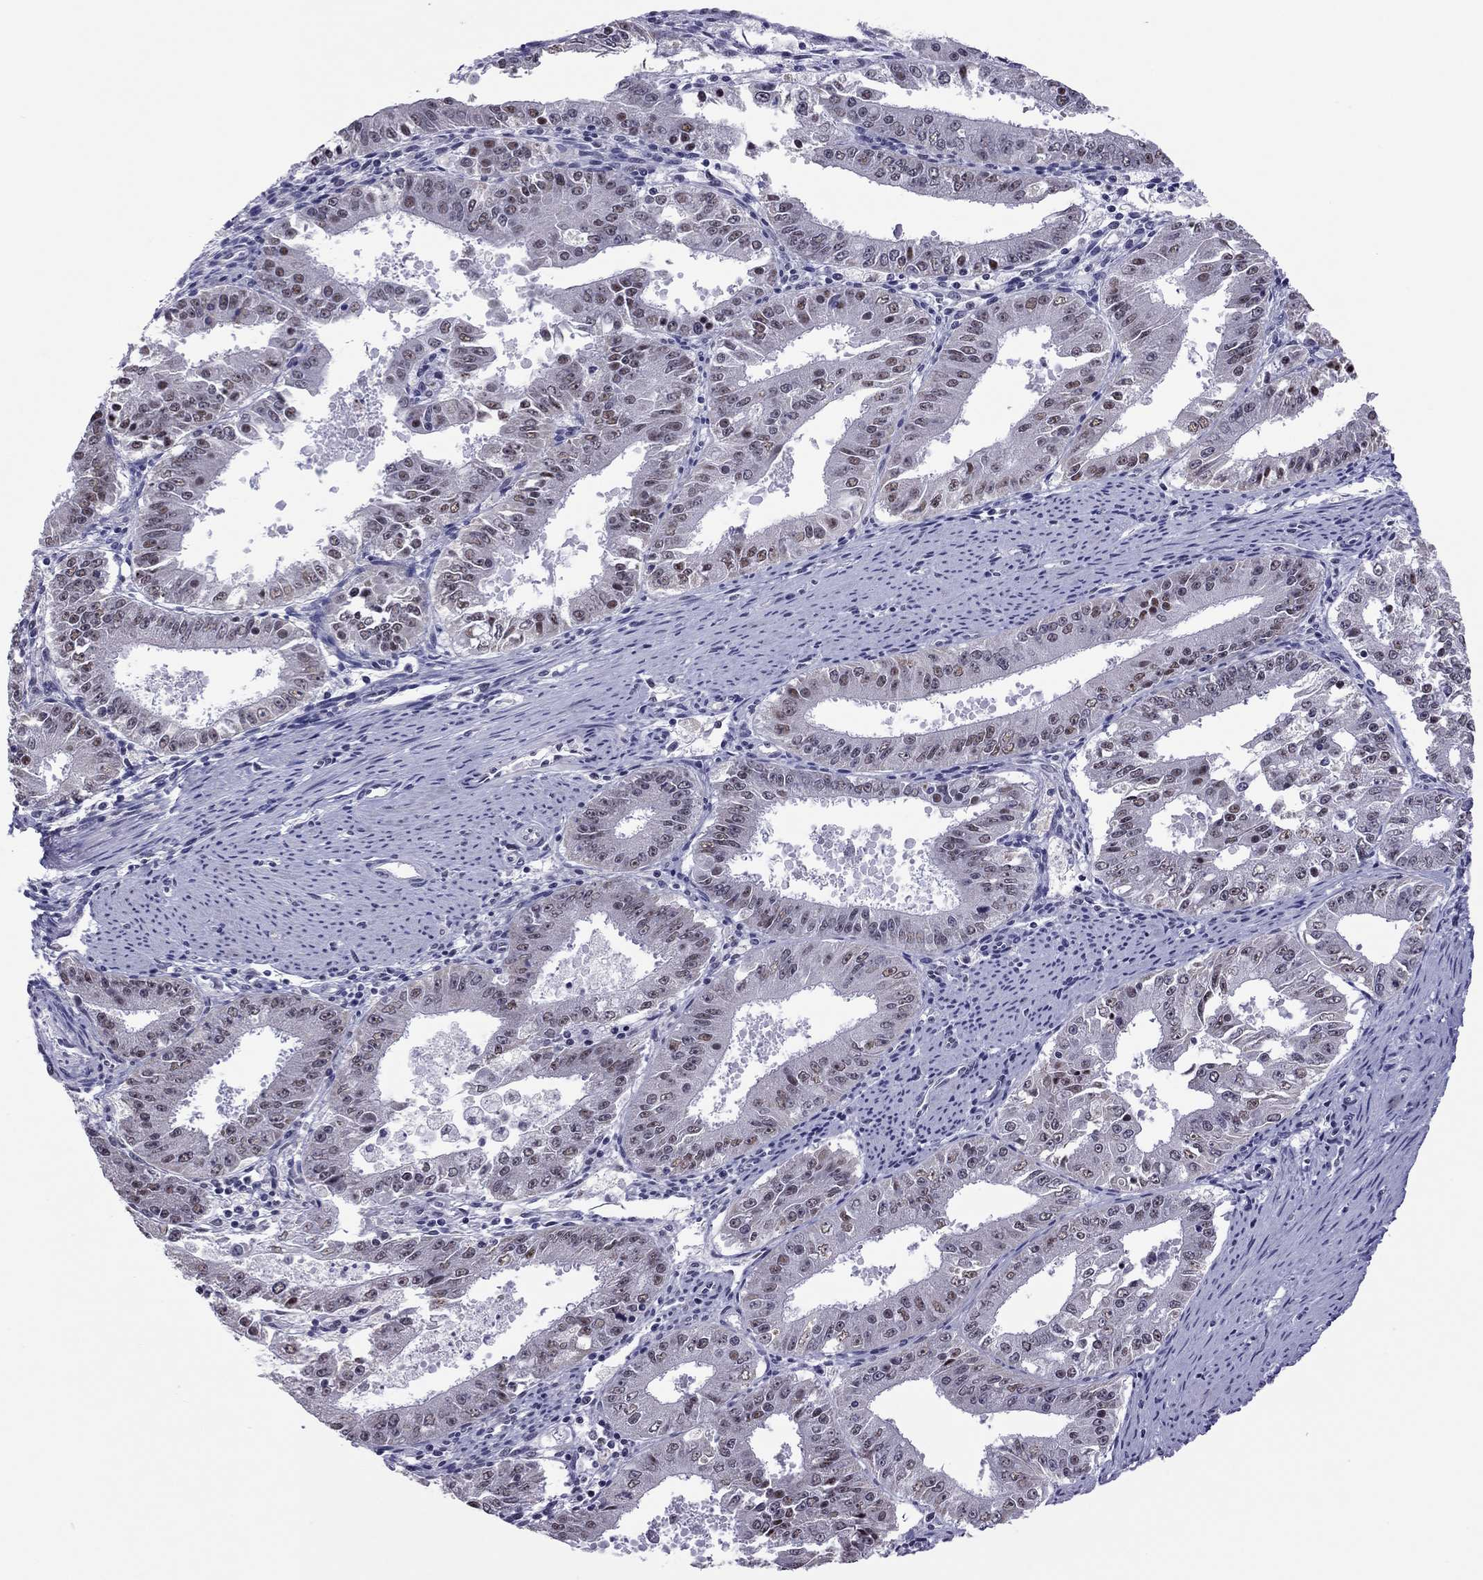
{"staining": {"intensity": "moderate", "quantity": "25%-75%", "location": "nuclear"}, "tissue": "ovarian cancer", "cell_type": "Tumor cells", "image_type": "cancer", "snomed": [{"axis": "morphology", "description": "Carcinoma, endometroid"}, {"axis": "topography", "description": "Ovary"}], "caption": "The immunohistochemical stain highlights moderate nuclear positivity in tumor cells of ovarian endometroid carcinoma tissue. The staining was performed using DAB to visualize the protein expression in brown, while the nuclei were stained in blue with hematoxylin (Magnification: 20x).", "gene": "PPP1R3A", "patient": {"sex": "female", "age": 42}}